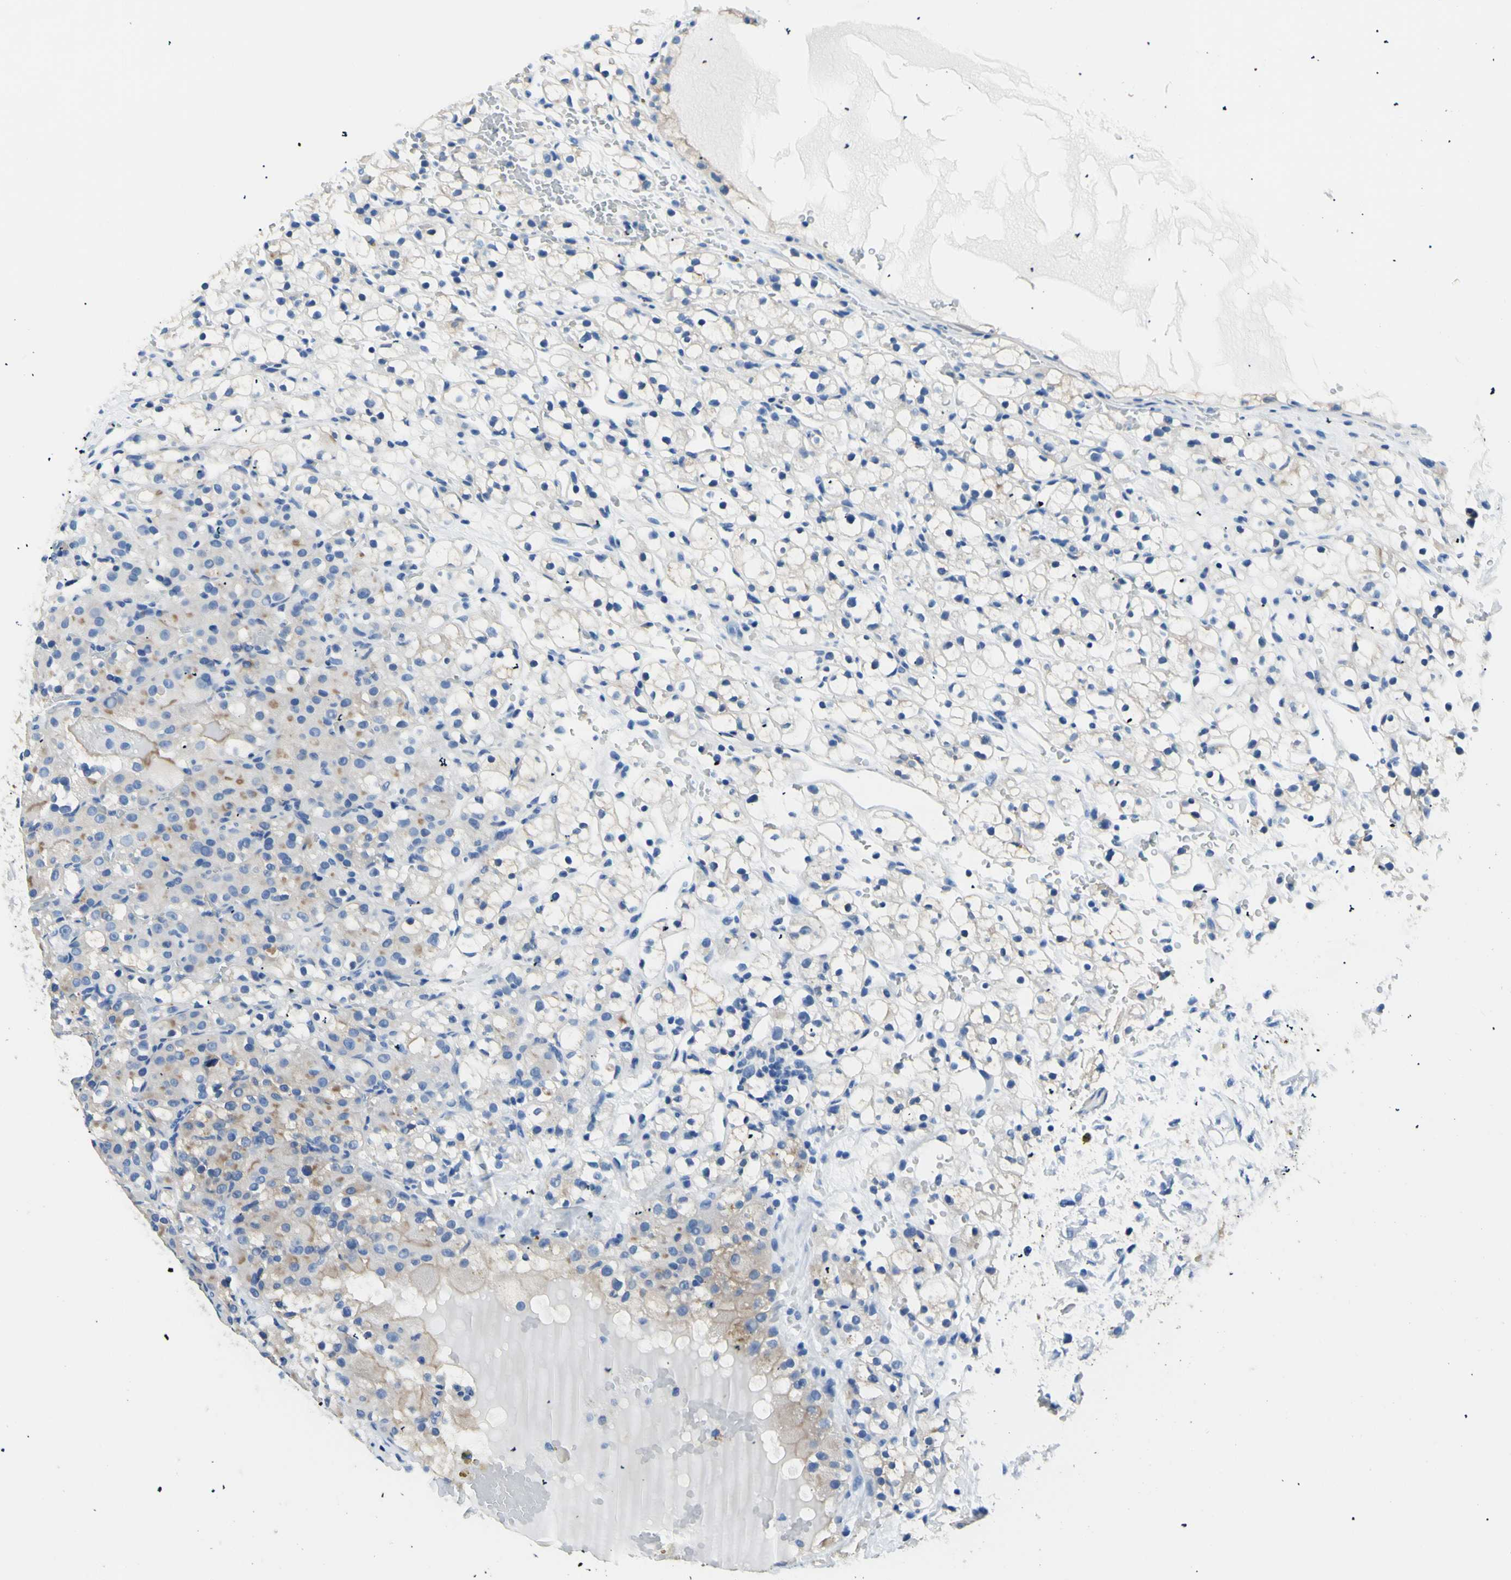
{"staining": {"intensity": "weak", "quantity": "<25%", "location": "cytoplasmic/membranous"}, "tissue": "renal cancer", "cell_type": "Tumor cells", "image_type": "cancer", "snomed": [{"axis": "morphology", "description": "Adenocarcinoma, NOS"}, {"axis": "topography", "description": "Kidney"}], "caption": "This photomicrograph is of adenocarcinoma (renal) stained with IHC to label a protein in brown with the nuclei are counter-stained blue. There is no positivity in tumor cells.", "gene": "HPCA", "patient": {"sex": "male", "age": 61}}